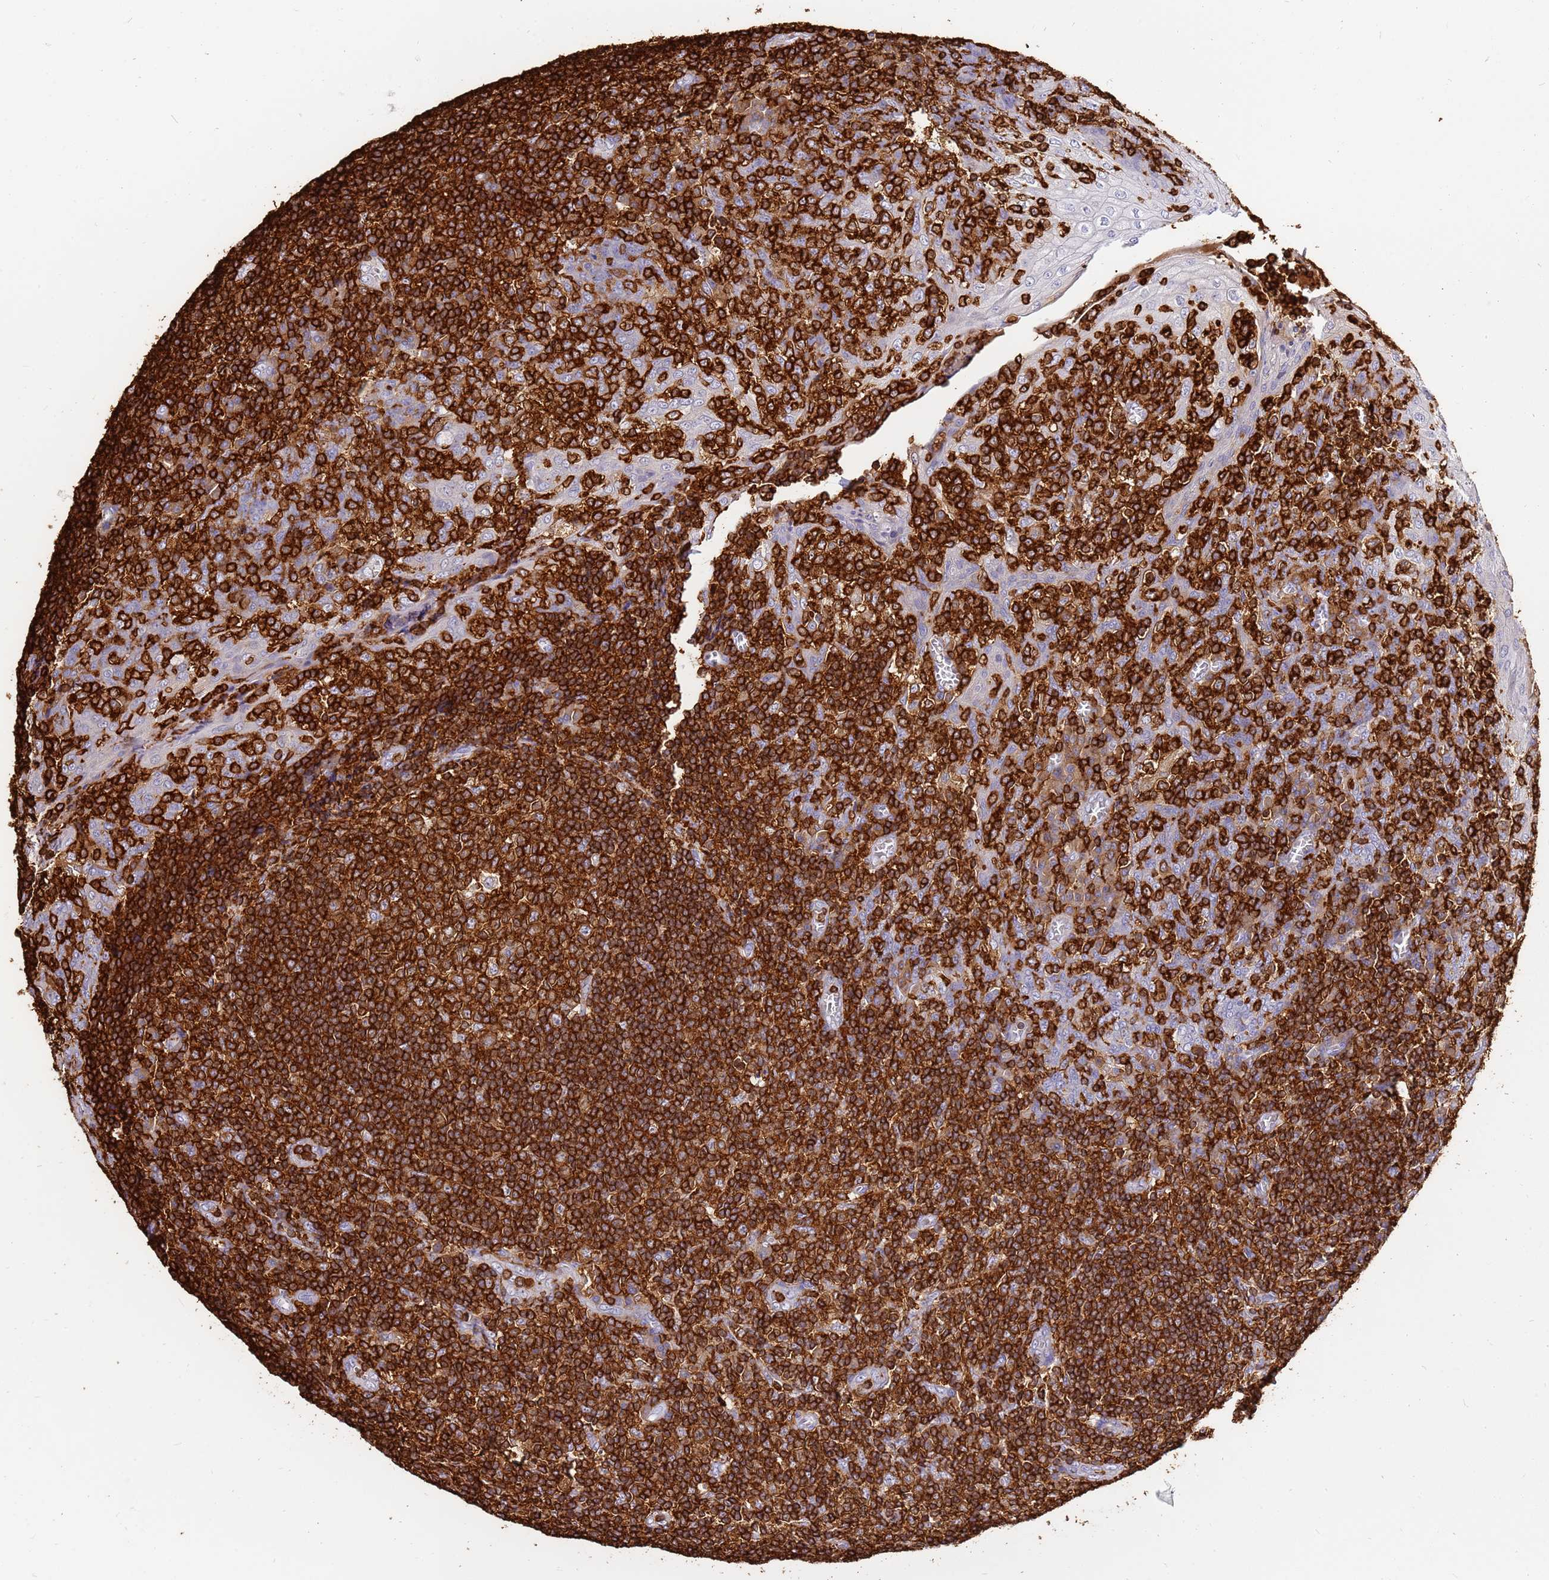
{"staining": {"intensity": "strong", "quantity": ">75%", "location": "cytoplasmic/membranous"}, "tissue": "tonsil", "cell_type": "Germinal center cells", "image_type": "normal", "snomed": [{"axis": "morphology", "description": "Normal tissue, NOS"}, {"axis": "topography", "description": "Tonsil"}], "caption": "Immunohistochemistry (DAB (3,3'-diaminobenzidine)) staining of normal tonsil displays strong cytoplasmic/membranous protein expression in approximately >75% of germinal center cells.", "gene": "CORO1A", "patient": {"sex": "female", "age": 19}}